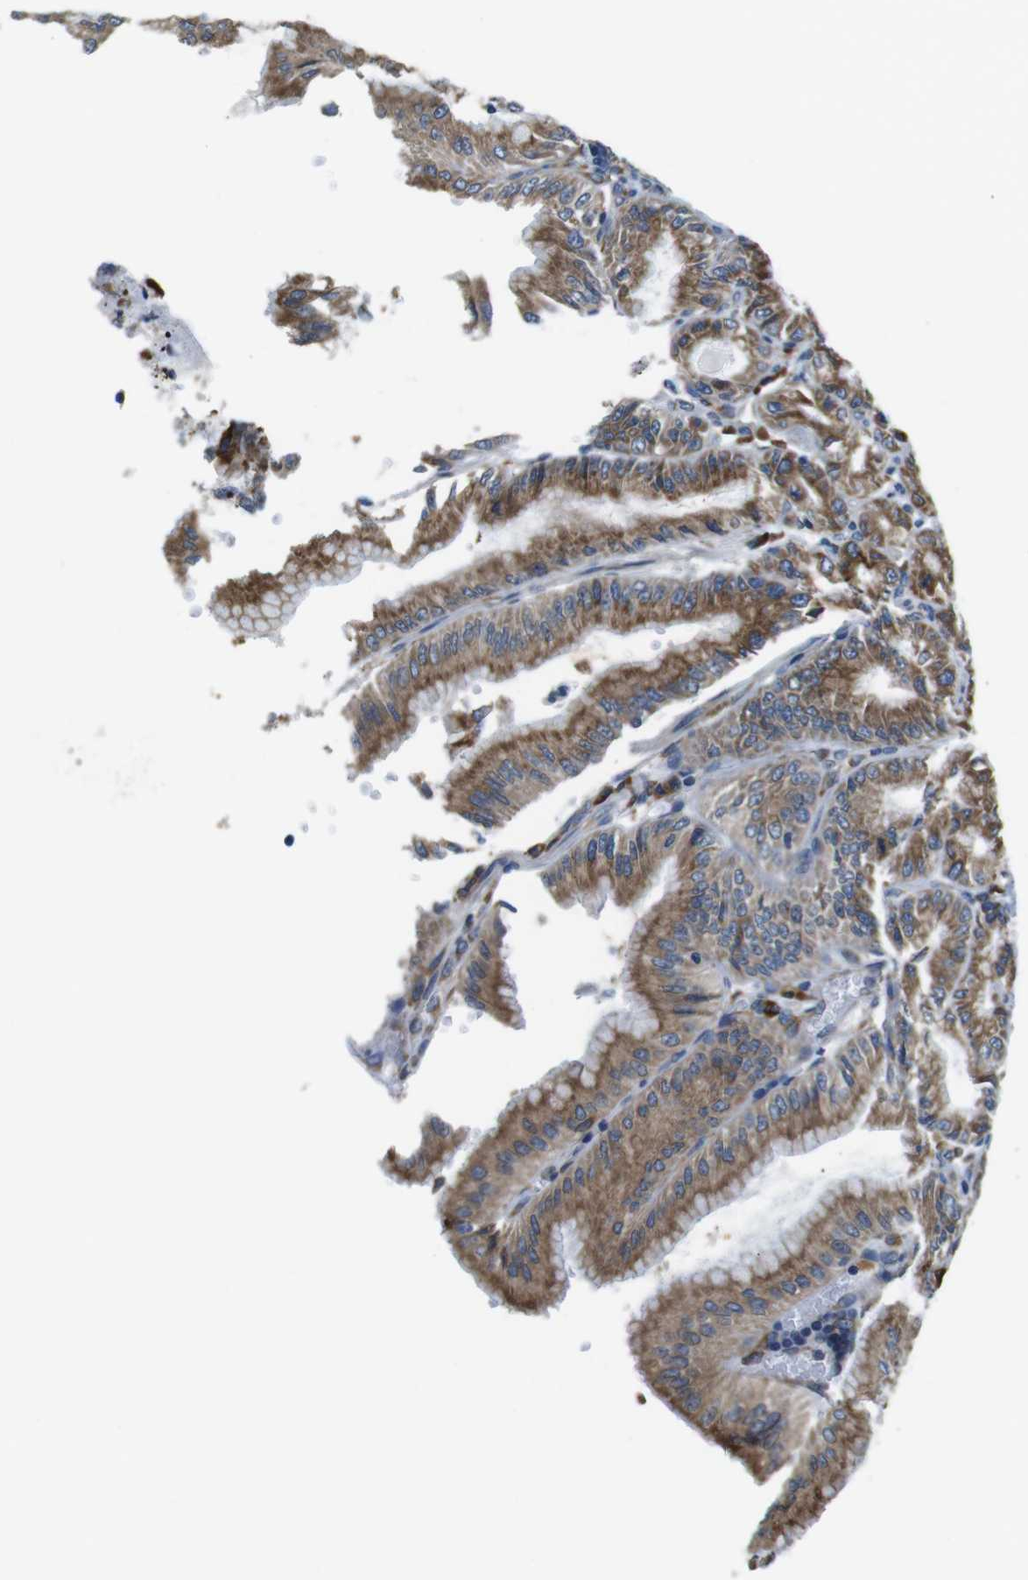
{"staining": {"intensity": "strong", "quantity": ">75%", "location": "cytoplasmic/membranous"}, "tissue": "stomach", "cell_type": "Glandular cells", "image_type": "normal", "snomed": [{"axis": "morphology", "description": "Normal tissue, NOS"}, {"axis": "topography", "description": "Stomach, lower"}], "caption": "Immunohistochemistry of unremarkable stomach reveals high levels of strong cytoplasmic/membranous expression in approximately >75% of glandular cells.", "gene": "UGGT1", "patient": {"sex": "male", "age": 71}}